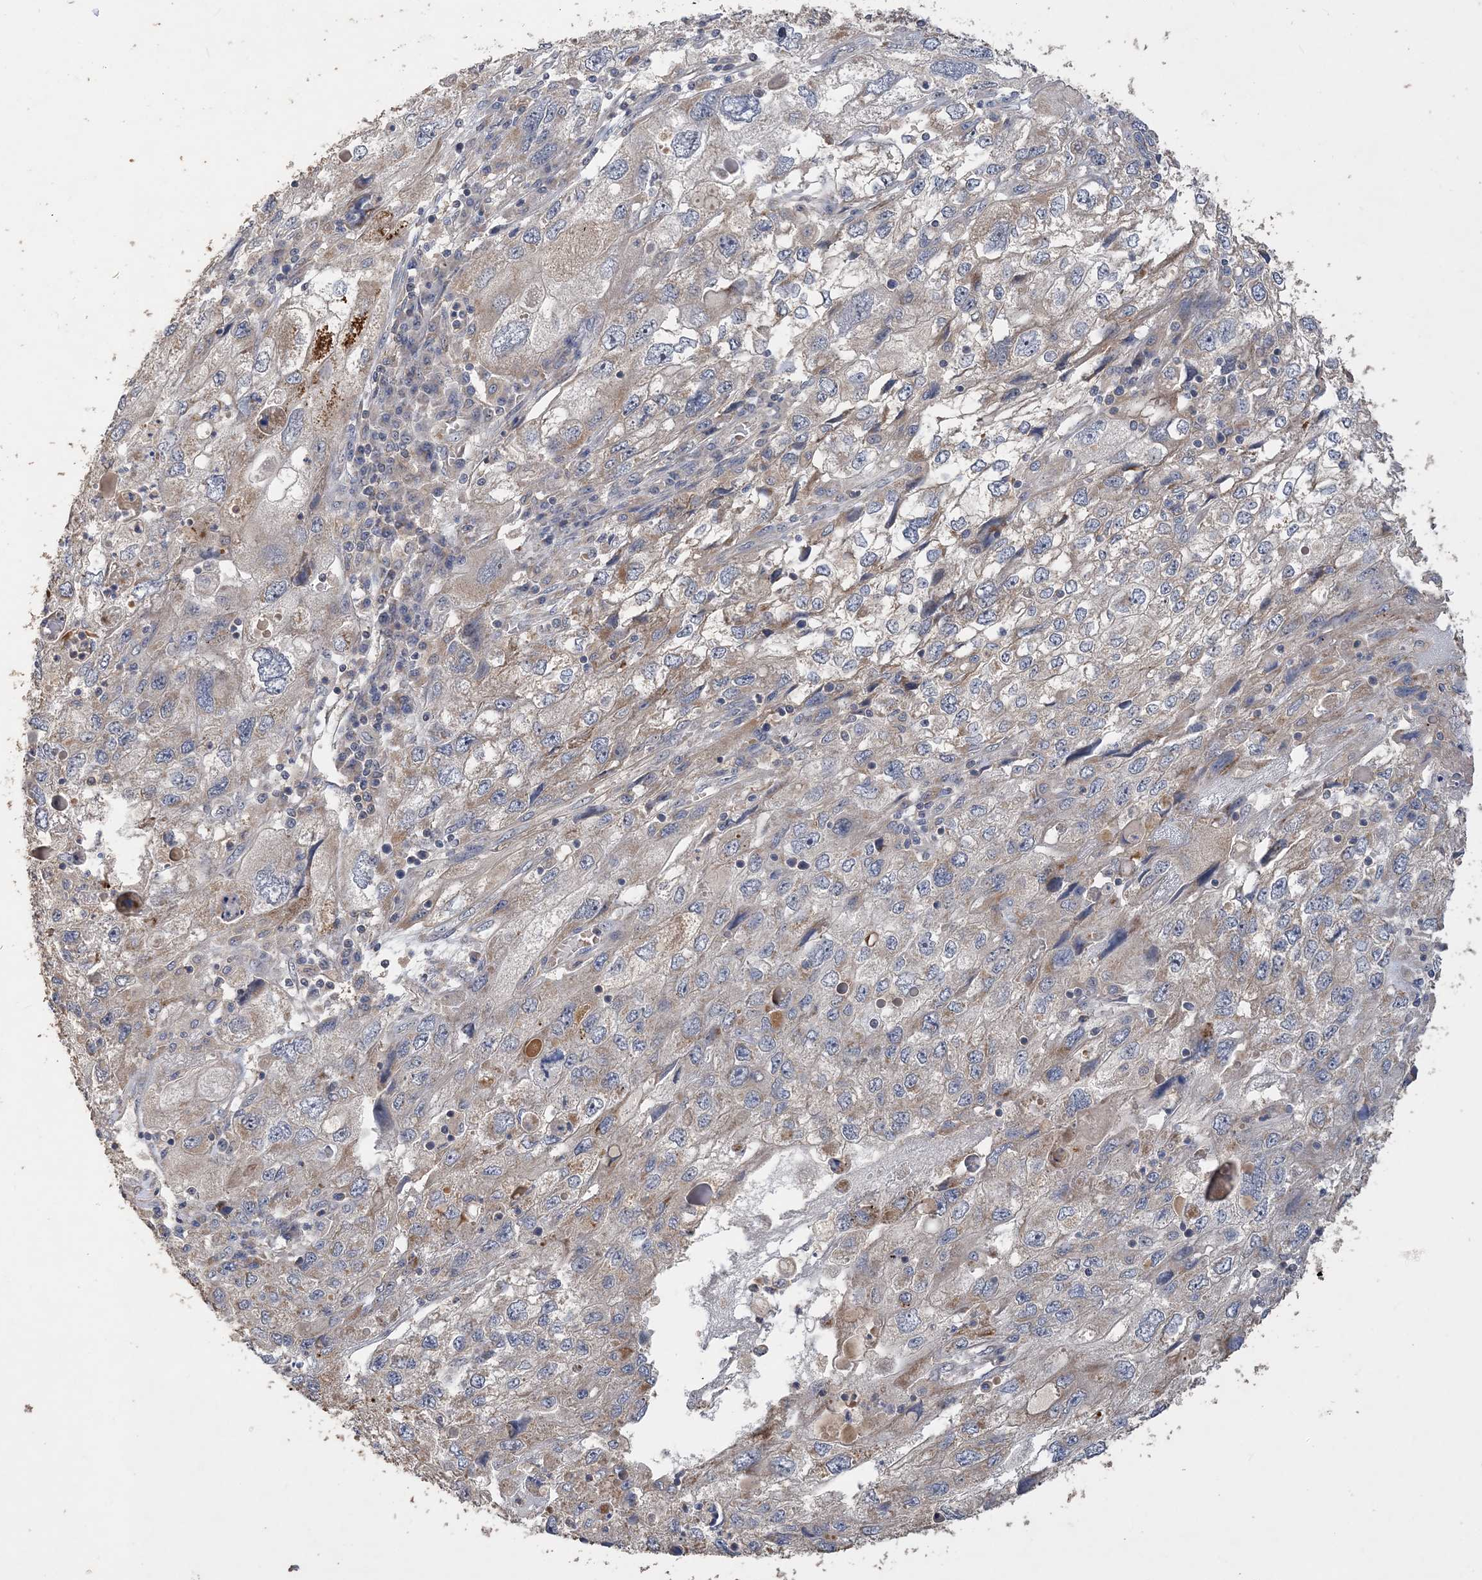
{"staining": {"intensity": "moderate", "quantity": "<25%", "location": "cytoplasmic/membranous"}, "tissue": "endometrial cancer", "cell_type": "Tumor cells", "image_type": "cancer", "snomed": [{"axis": "morphology", "description": "Adenocarcinoma, NOS"}, {"axis": "topography", "description": "Endometrium"}], "caption": "Adenocarcinoma (endometrial) stained for a protein shows moderate cytoplasmic/membranous positivity in tumor cells.", "gene": "GRINA", "patient": {"sex": "female", "age": 49}}